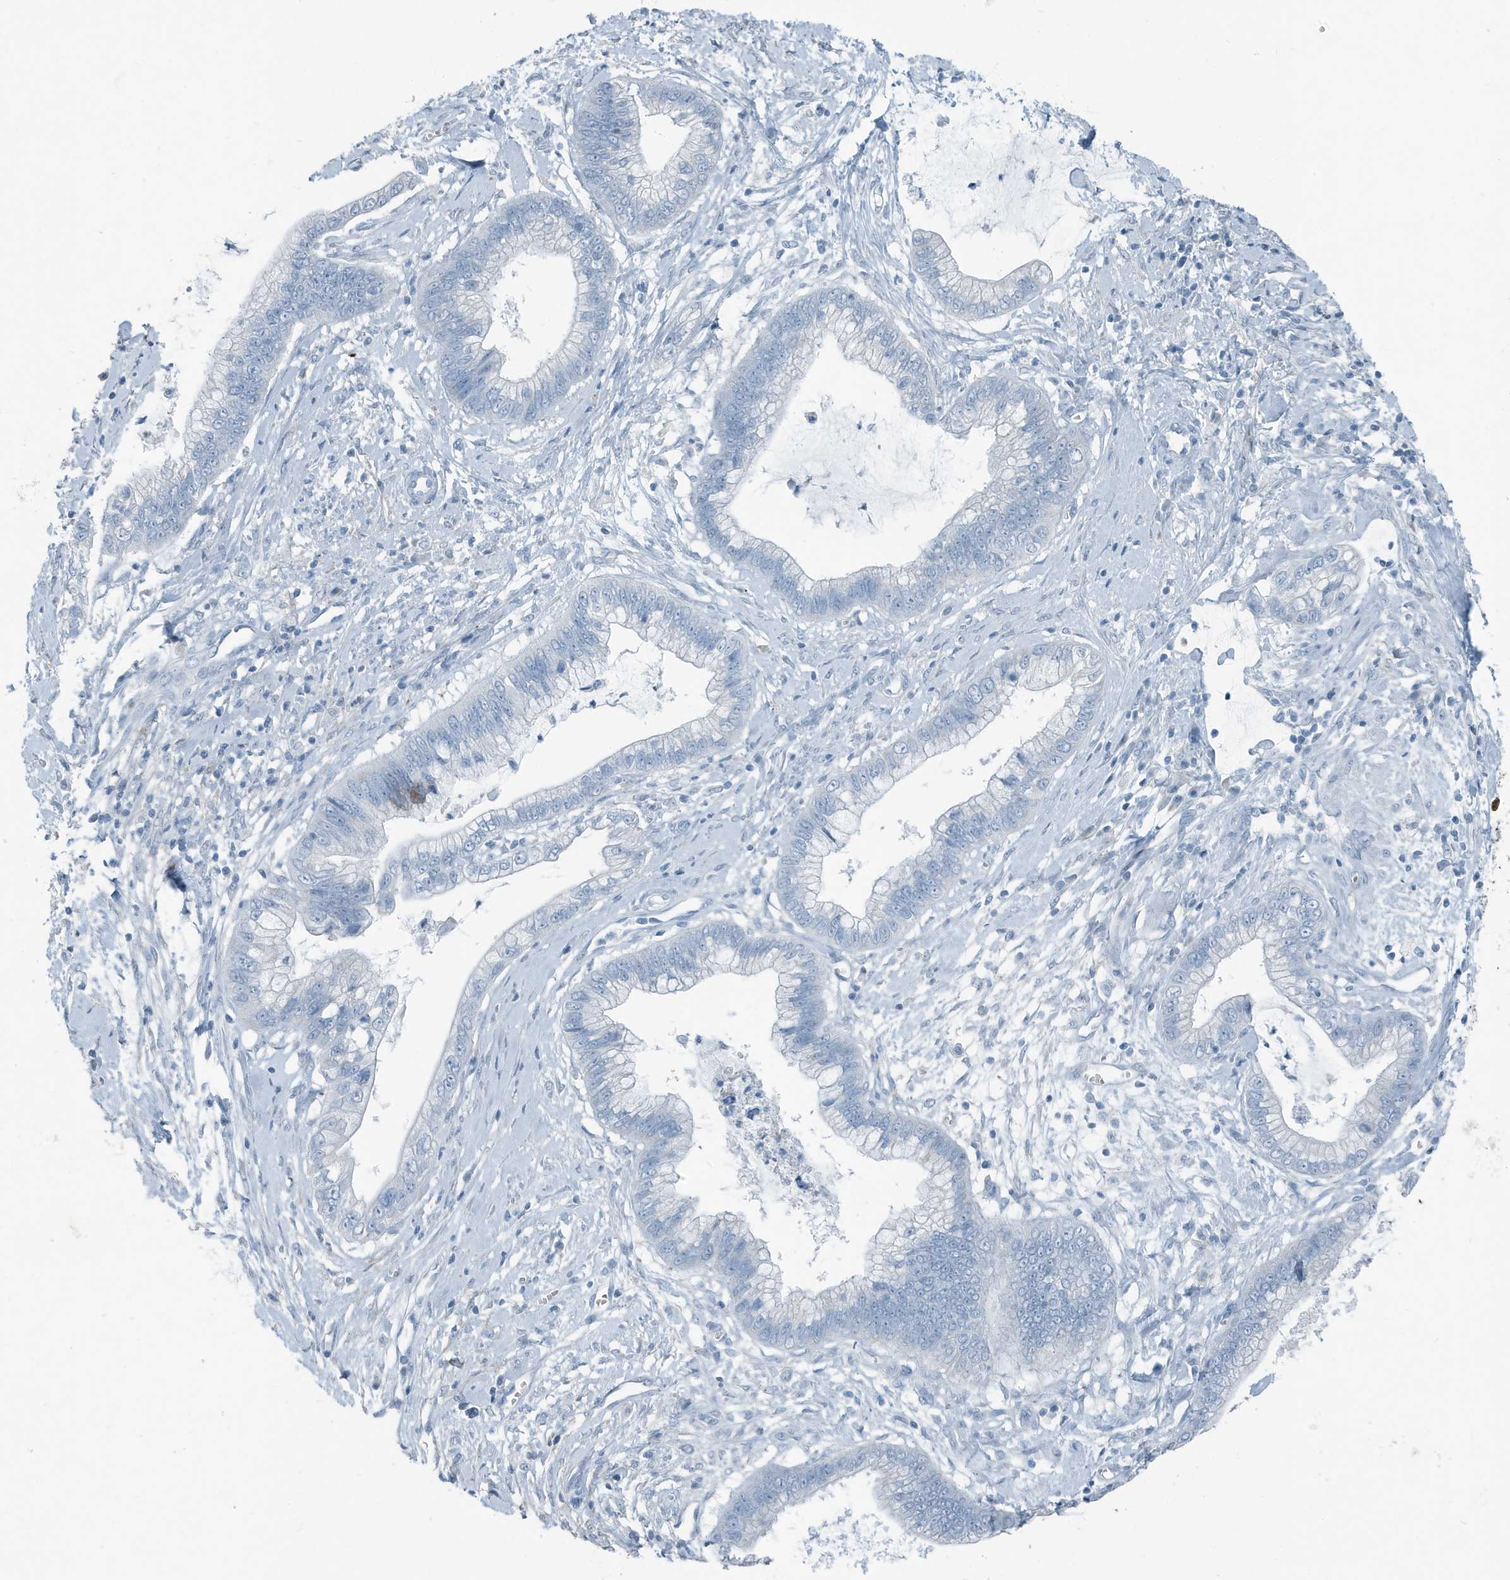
{"staining": {"intensity": "negative", "quantity": "none", "location": "none"}, "tissue": "cervical cancer", "cell_type": "Tumor cells", "image_type": "cancer", "snomed": [{"axis": "morphology", "description": "Adenocarcinoma, NOS"}, {"axis": "topography", "description": "Cervix"}], "caption": "Immunohistochemistry micrograph of neoplastic tissue: adenocarcinoma (cervical) stained with DAB exhibits no significant protein staining in tumor cells. (Stains: DAB immunohistochemistry with hematoxylin counter stain, Microscopy: brightfield microscopy at high magnification).", "gene": "FAM162A", "patient": {"sex": "female", "age": 44}}